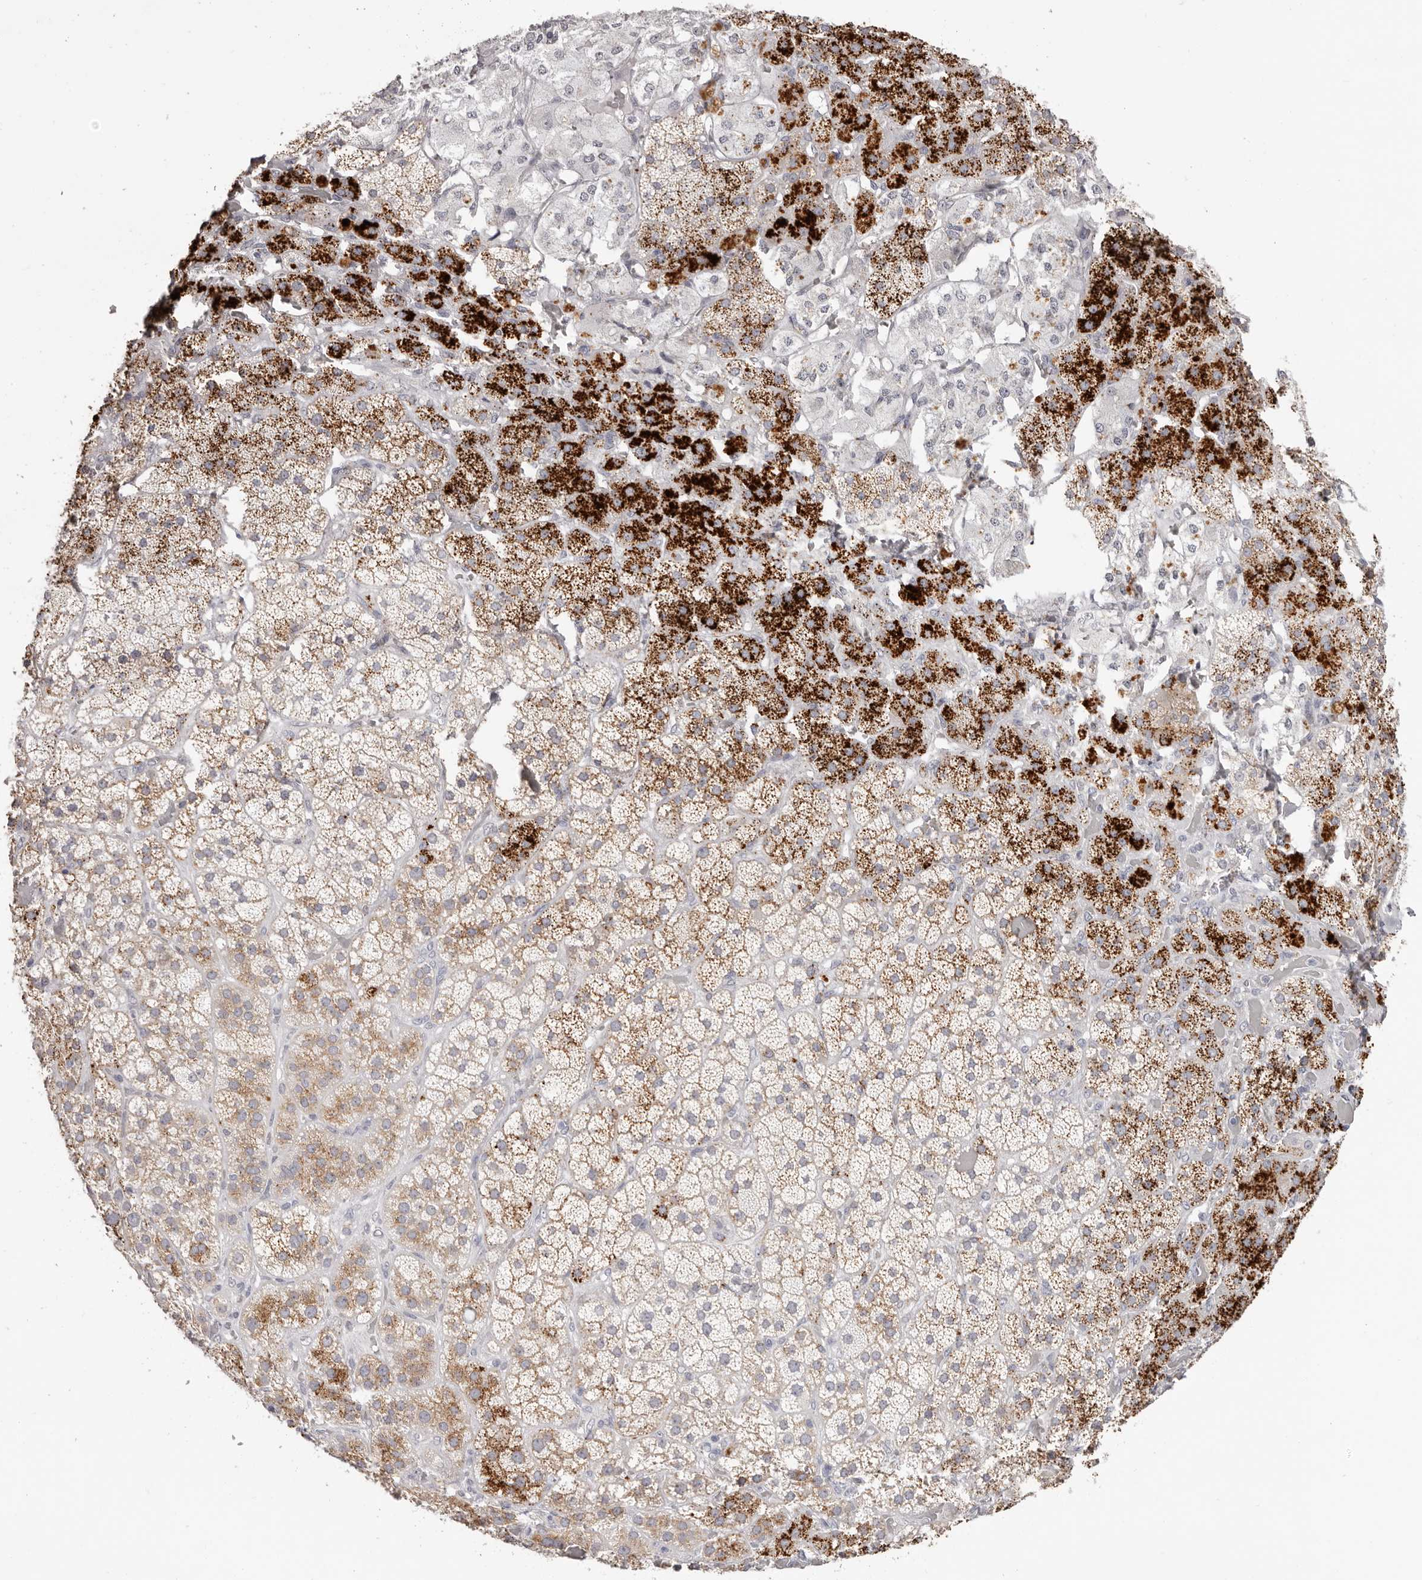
{"staining": {"intensity": "strong", "quantity": "25%-75%", "location": "cytoplasmic/membranous"}, "tissue": "adrenal gland", "cell_type": "Glandular cells", "image_type": "normal", "snomed": [{"axis": "morphology", "description": "Normal tissue, NOS"}, {"axis": "topography", "description": "Adrenal gland"}], "caption": "Brown immunohistochemical staining in normal human adrenal gland reveals strong cytoplasmic/membranous expression in approximately 25%-75% of glandular cells. Using DAB (3,3'-diaminobenzidine) (brown) and hematoxylin (blue) stains, captured at high magnification using brightfield microscopy.", "gene": "PCDHB6", "patient": {"sex": "male", "age": 57}}